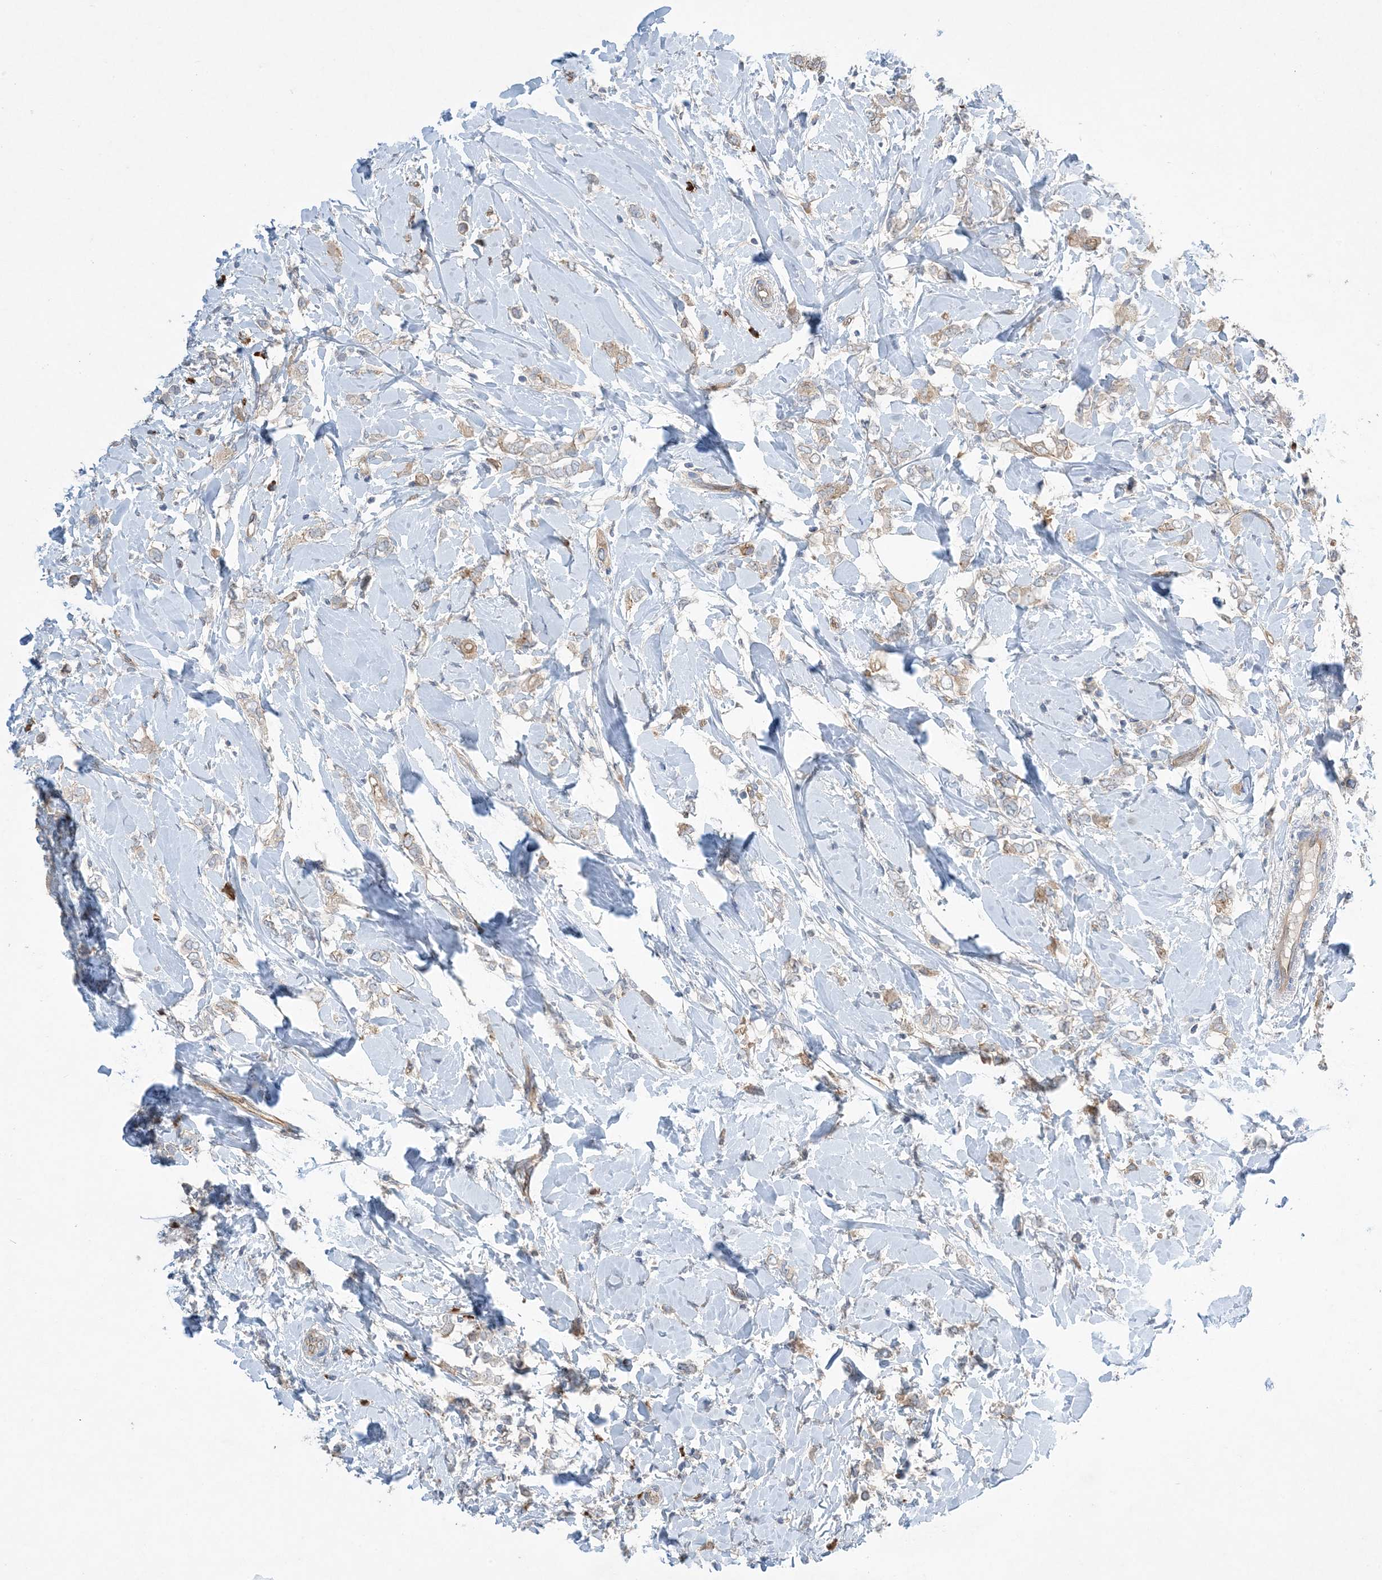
{"staining": {"intensity": "weak", "quantity": "<25%", "location": "cytoplasmic/membranous"}, "tissue": "breast cancer", "cell_type": "Tumor cells", "image_type": "cancer", "snomed": [{"axis": "morphology", "description": "Normal tissue, NOS"}, {"axis": "morphology", "description": "Lobular carcinoma"}, {"axis": "topography", "description": "Breast"}], "caption": "High magnification brightfield microscopy of breast lobular carcinoma stained with DAB (3,3'-diaminobenzidine) (brown) and counterstained with hematoxylin (blue): tumor cells show no significant positivity. (DAB immunohistochemistry visualized using brightfield microscopy, high magnification).", "gene": "AOC1", "patient": {"sex": "female", "age": 47}}